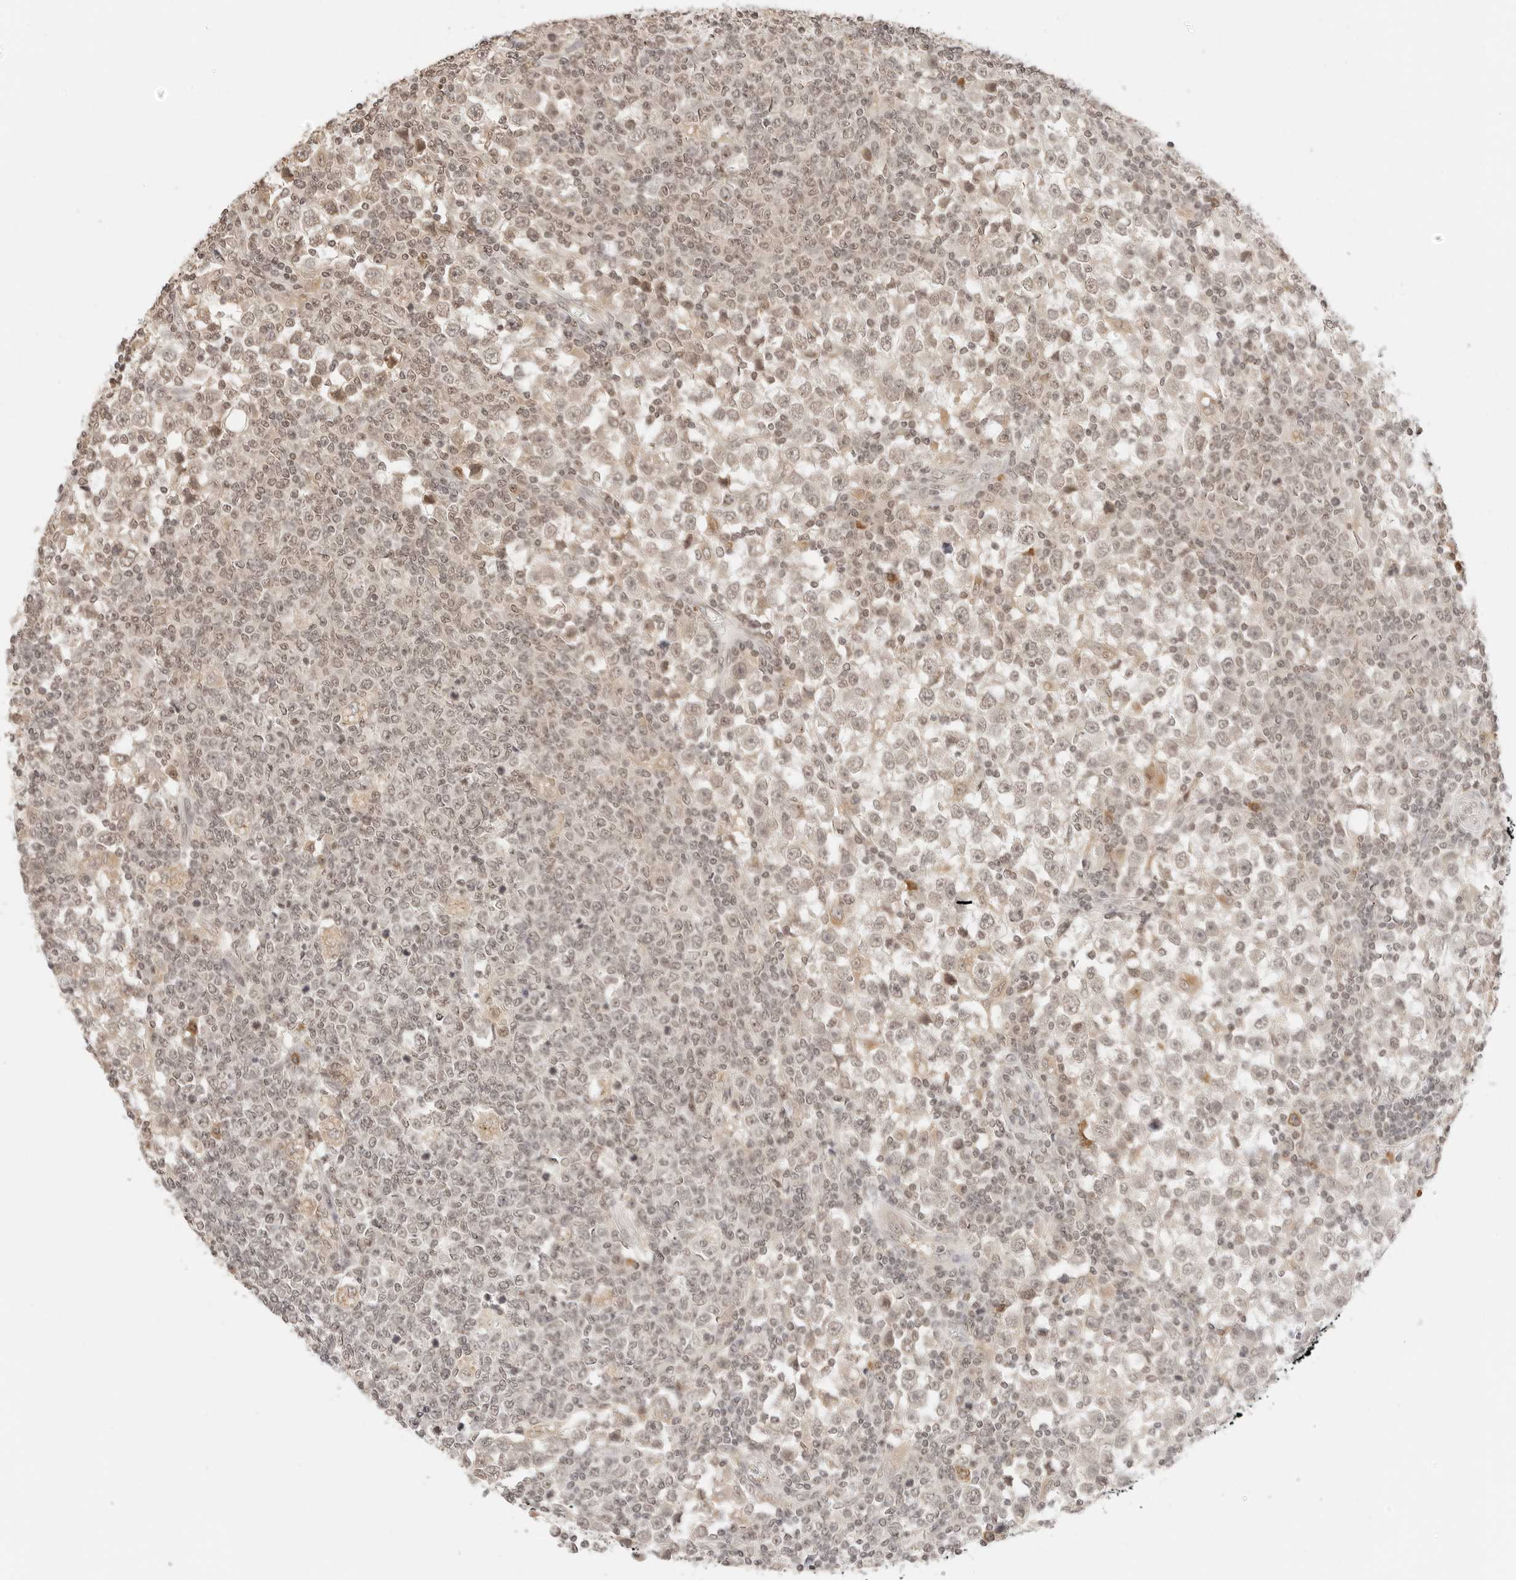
{"staining": {"intensity": "weak", "quantity": "<25%", "location": "nuclear"}, "tissue": "testis cancer", "cell_type": "Tumor cells", "image_type": "cancer", "snomed": [{"axis": "morphology", "description": "Seminoma, NOS"}, {"axis": "topography", "description": "Testis"}], "caption": "IHC histopathology image of testis cancer (seminoma) stained for a protein (brown), which displays no positivity in tumor cells. Brightfield microscopy of IHC stained with DAB (3,3'-diaminobenzidine) (brown) and hematoxylin (blue), captured at high magnification.", "gene": "SEPTIN4", "patient": {"sex": "male", "age": 65}}